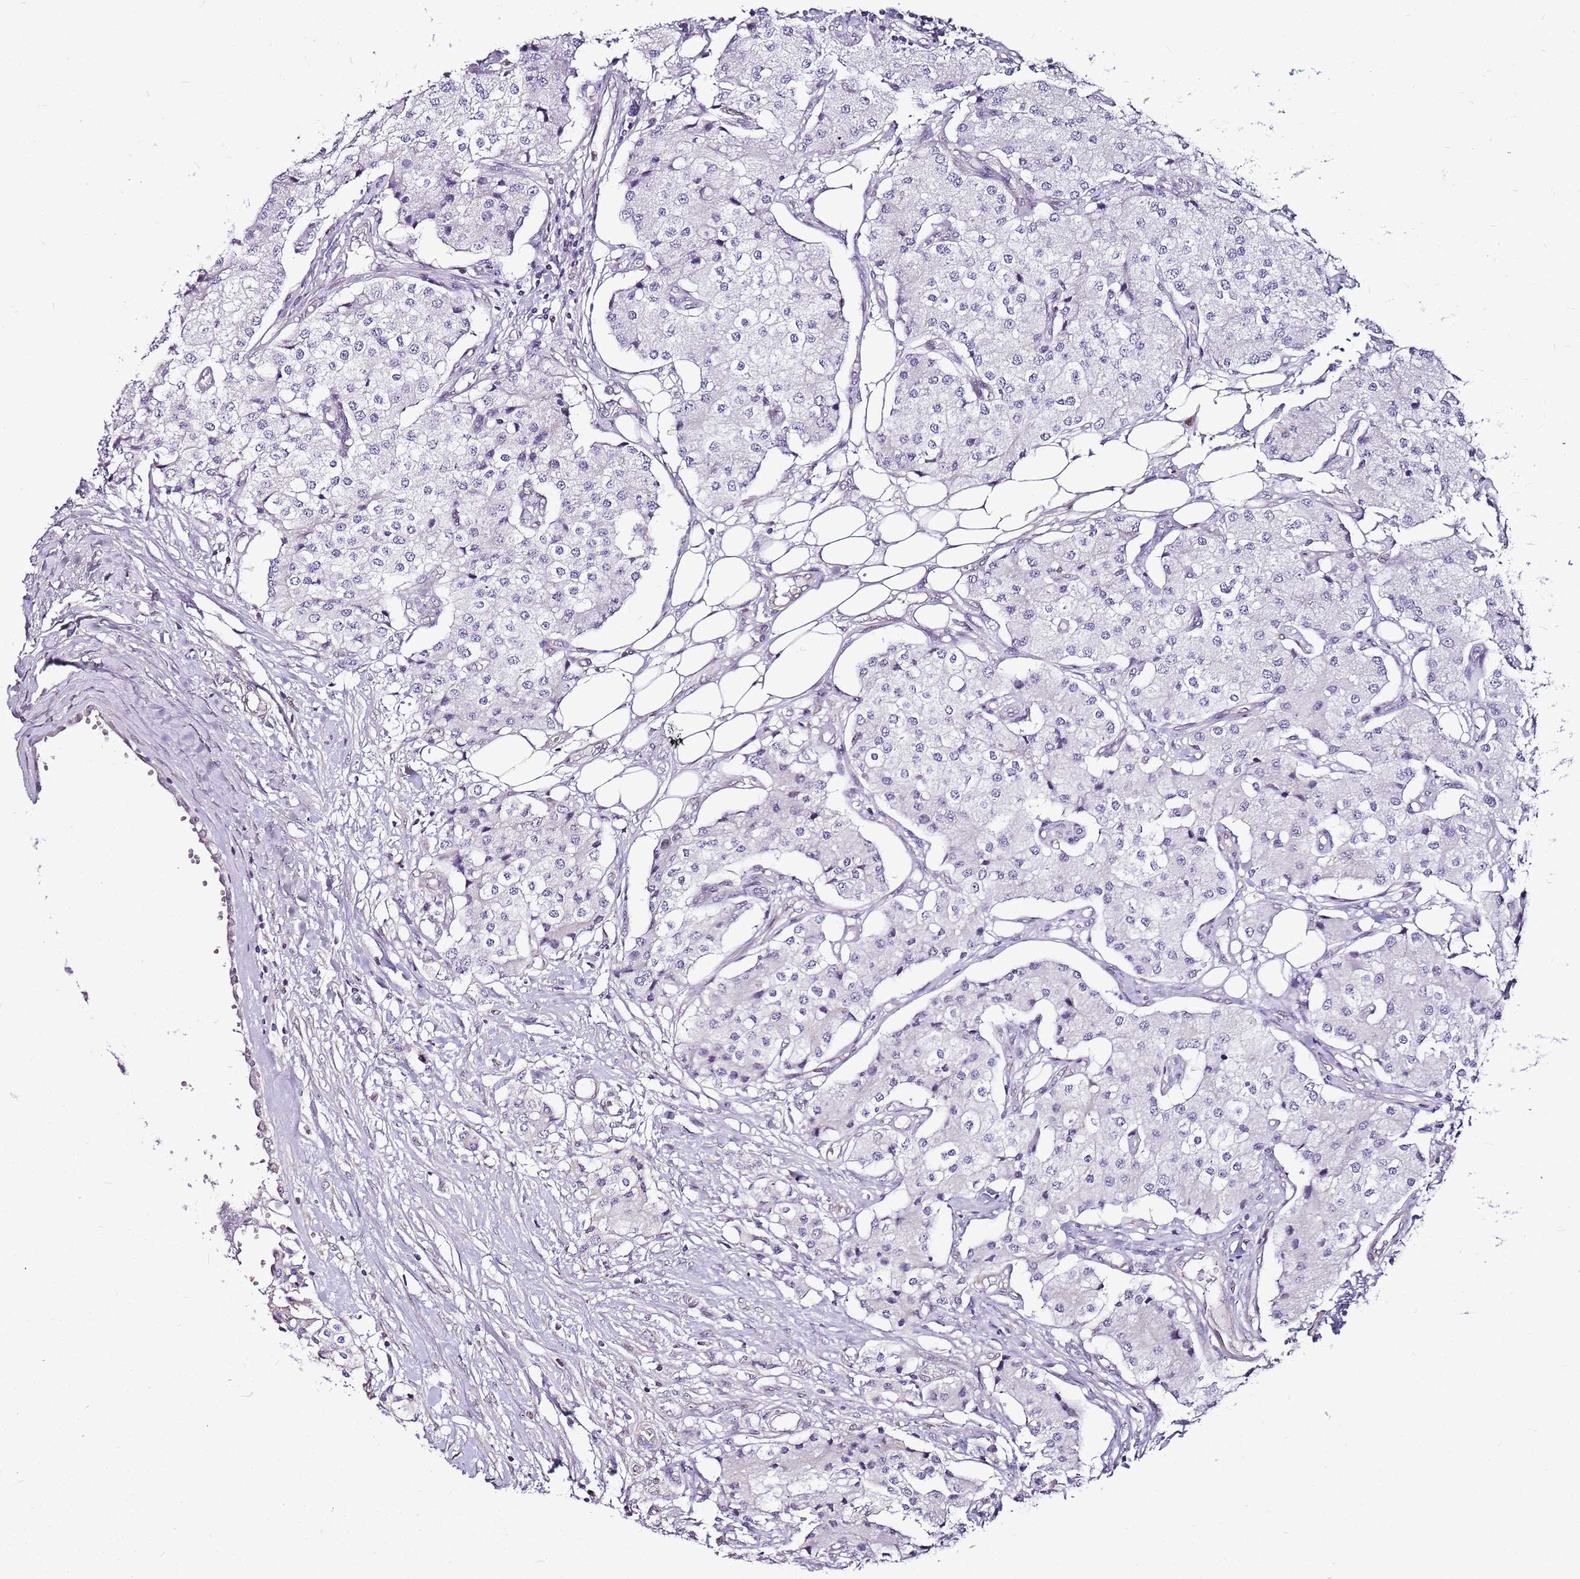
{"staining": {"intensity": "negative", "quantity": "none", "location": "none"}, "tissue": "carcinoid", "cell_type": "Tumor cells", "image_type": "cancer", "snomed": [{"axis": "morphology", "description": "Carcinoid, malignant, NOS"}, {"axis": "topography", "description": "Colon"}], "caption": "This is an immunohistochemistry histopathology image of carcinoid (malignant). There is no staining in tumor cells.", "gene": "POLE3", "patient": {"sex": "female", "age": 52}}